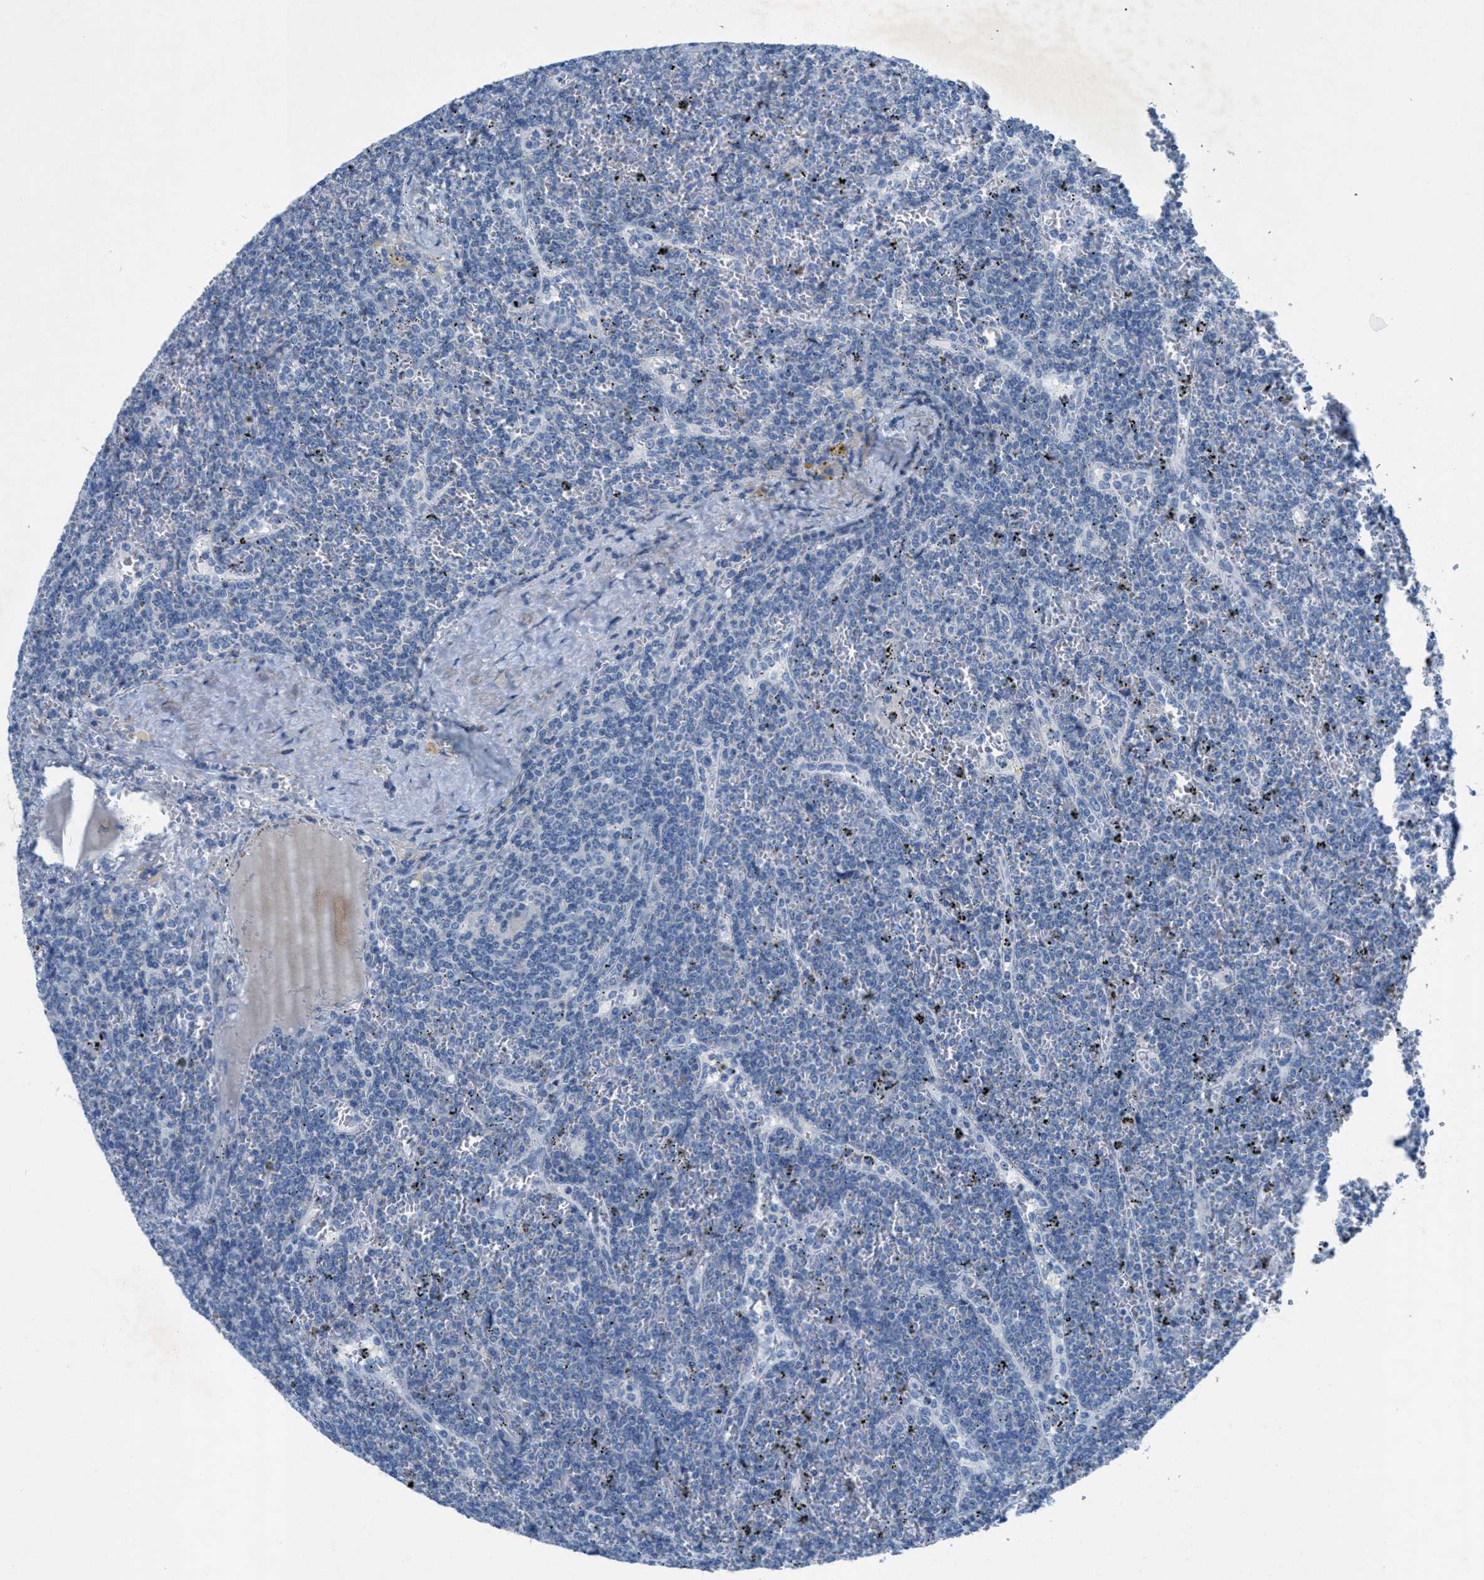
{"staining": {"intensity": "negative", "quantity": "none", "location": "none"}, "tissue": "lymphoma", "cell_type": "Tumor cells", "image_type": "cancer", "snomed": [{"axis": "morphology", "description": "Malignant lymphoma, non-Hodgkin's type, Low grade"}, {"axis": "topography", "description": "Spleen"}], "caption": "The photomicrograph shows no staining of tumor cells in low-grade malignant lymphoma, non-Hodgkin's type.", "gene": "GALNT17", "patient": {"sex": "female", "age": 19}}